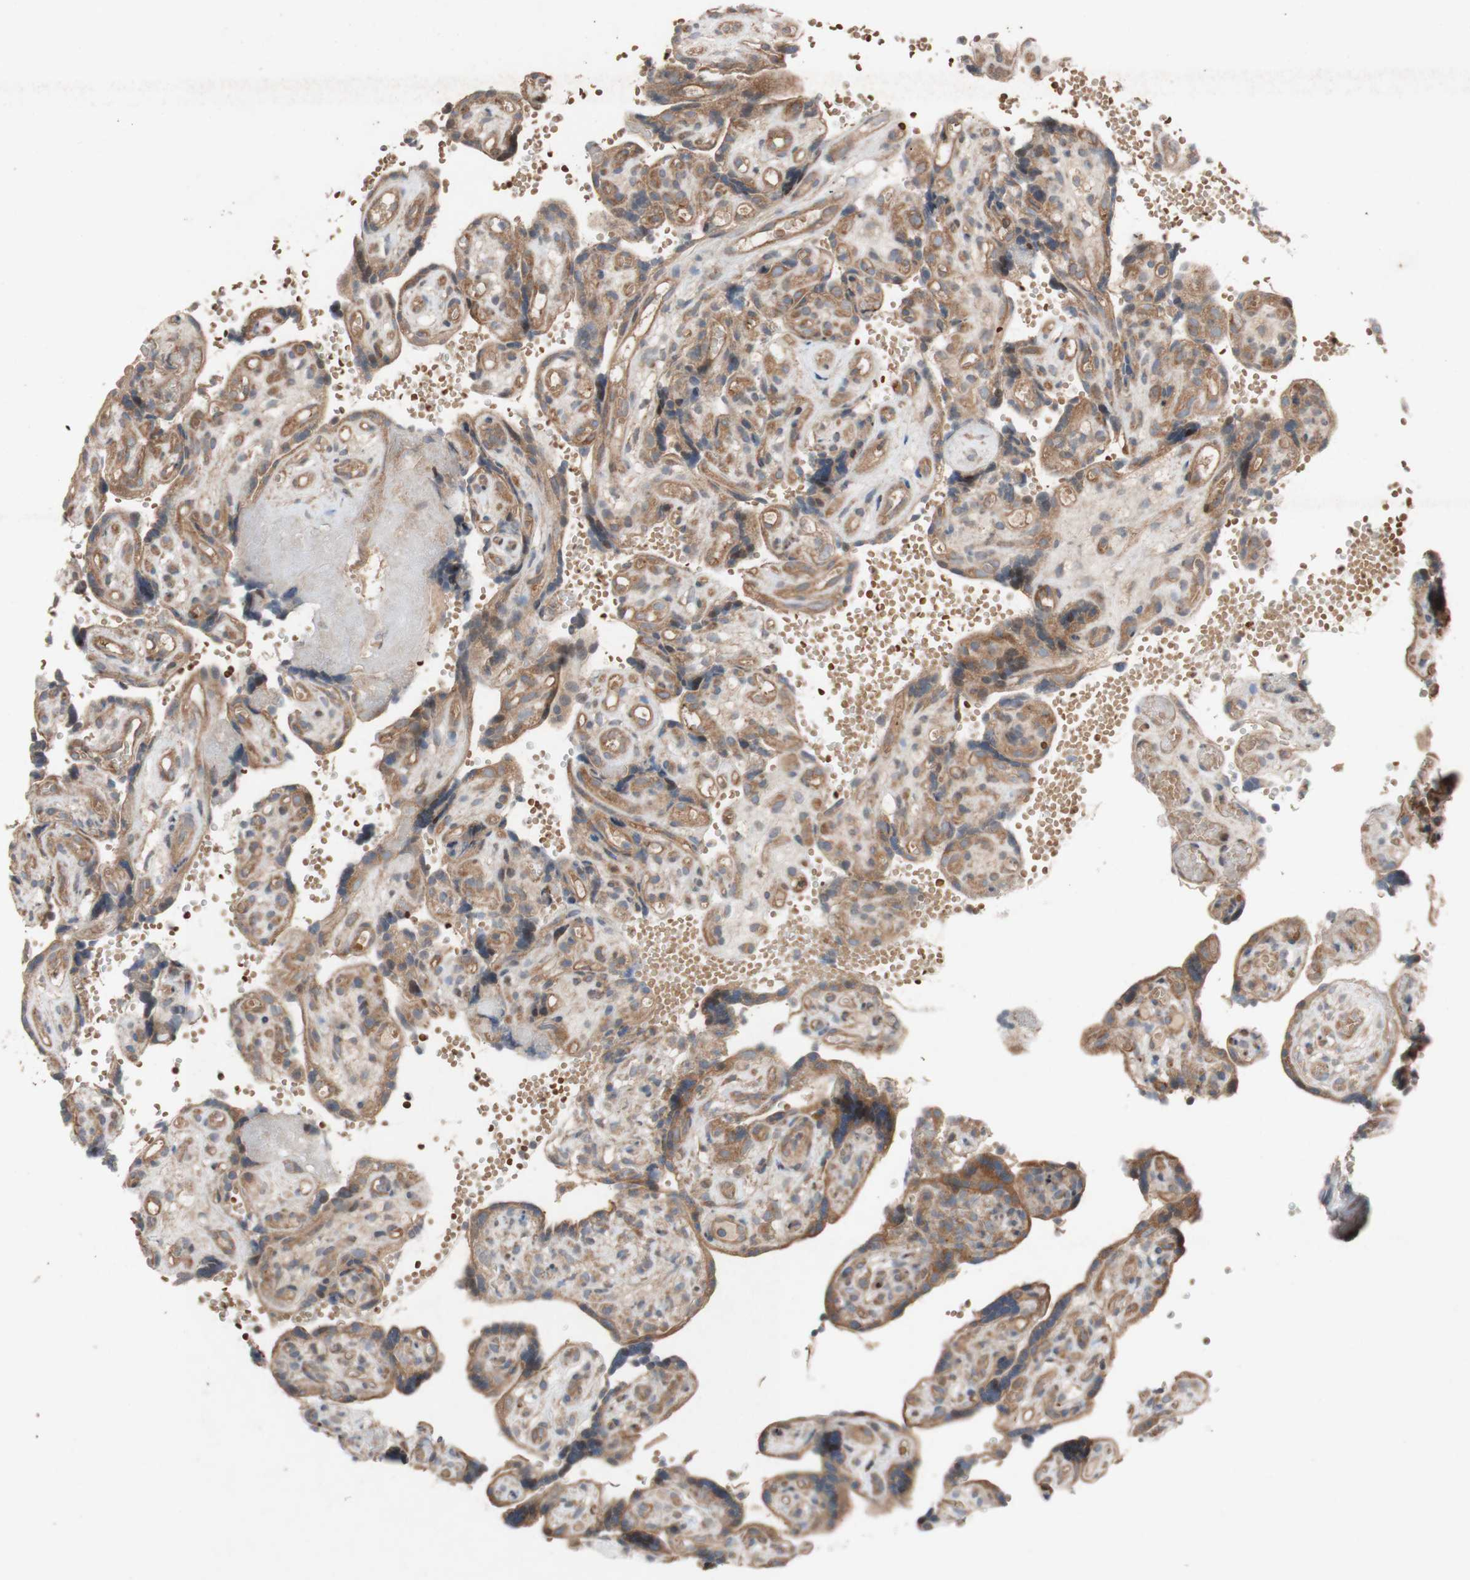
{"staining": {"intensity": "moderate", "quantity": ">75%", "location": "cytoplasmic/membranous"}, "tissue": "placenta", "cell_type": "Trophoblastic cells", "image_type": "normal", "snomed": [{"axis": "morphology", "description": "Normal tissue, NOS"}, {"axis": "topography", "description": "Placenta"}], "caption": "Immunohistochemical staining of benign placenta demonstrates moderate cytoplasmic/membranous protein expression in about >75% of trophoblastic cells.", "gene": "TST", "patient": {"sex": "female", "age": 30}}